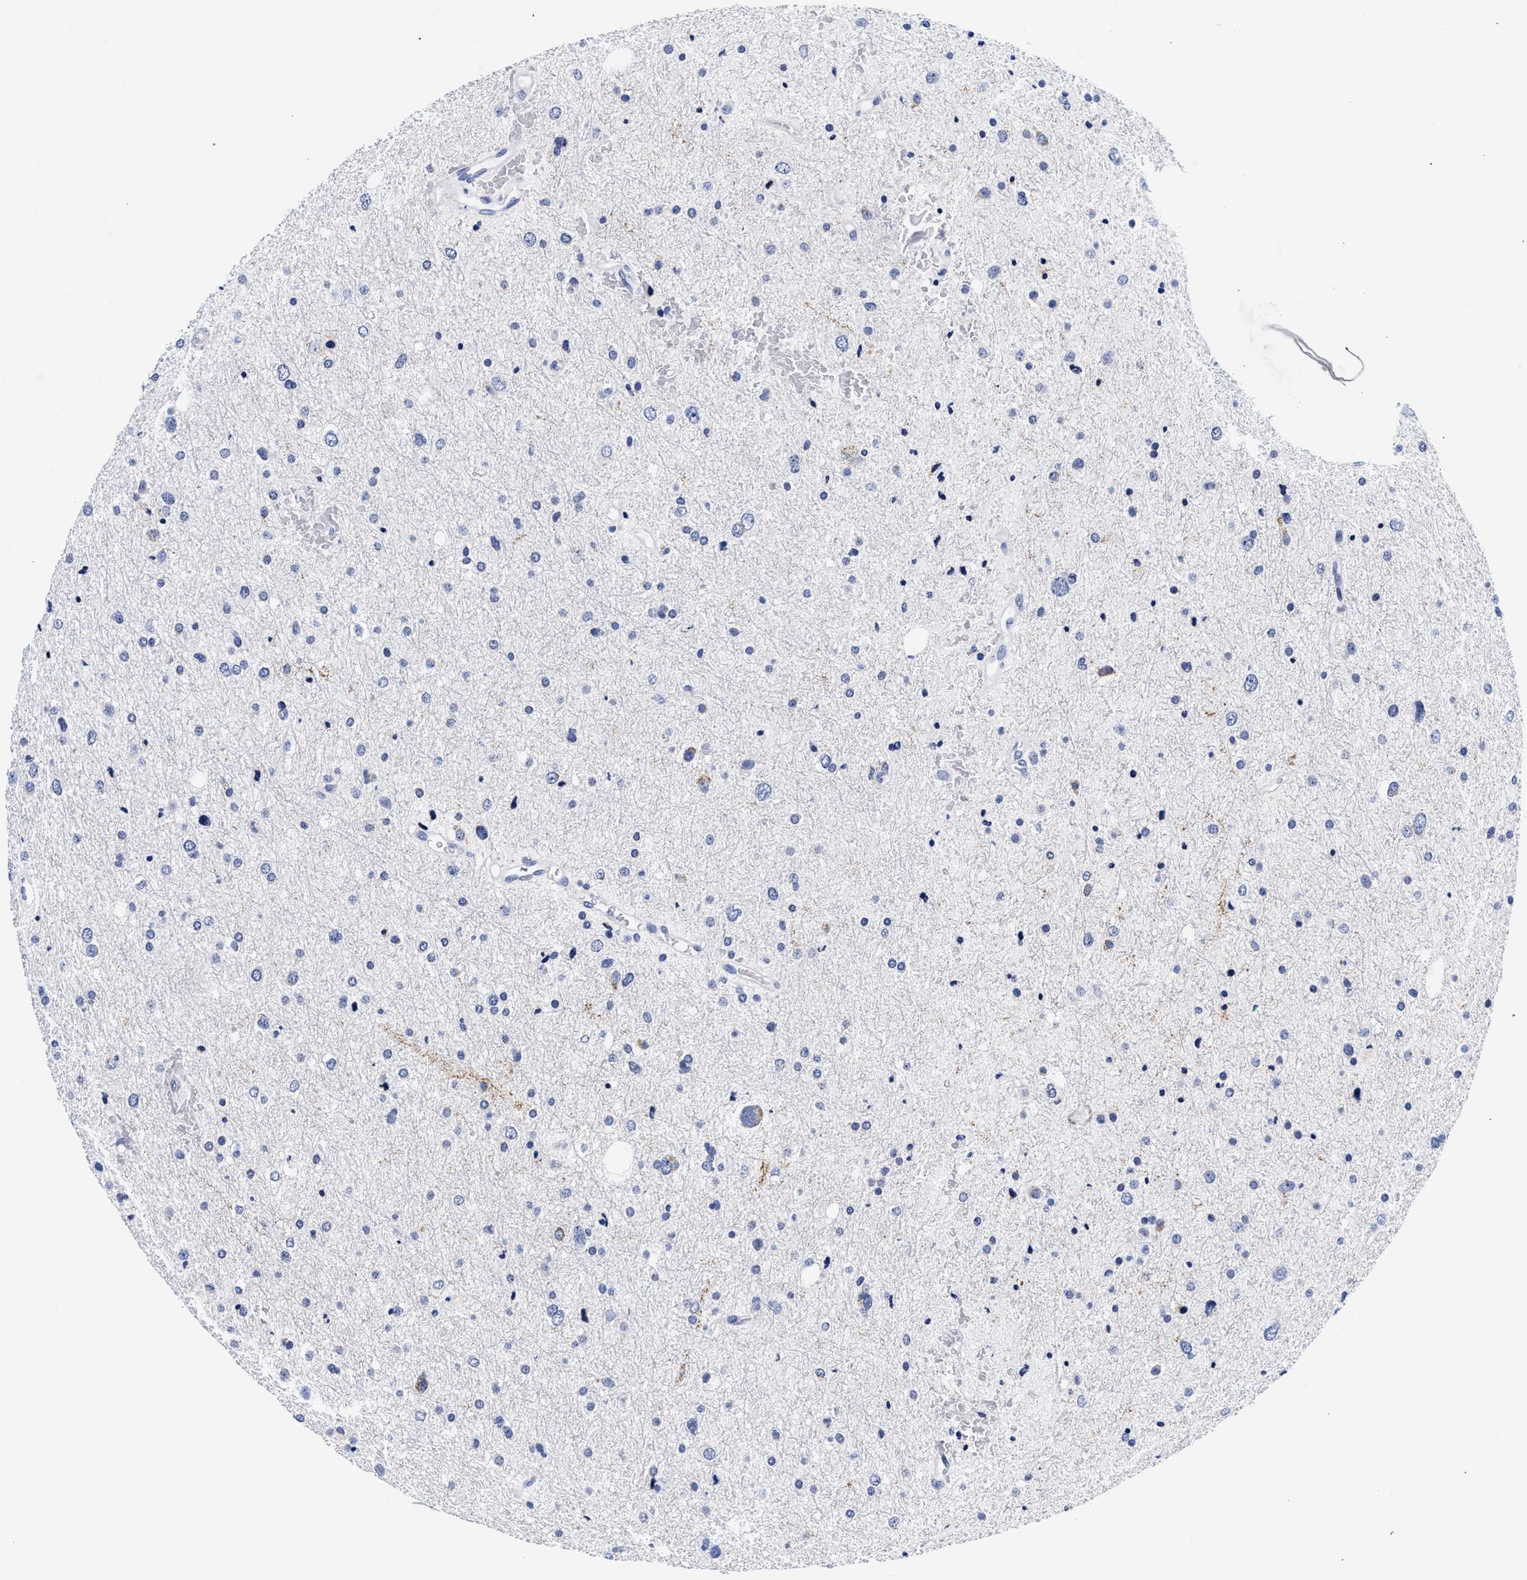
{"staining": {"intensity": "negative", "quantity": "none", "location": "none"}, "tissue": "glioma", "cell_type": "Tumor cells", "image_type": "cancer", "snomed": [{"axis": "morphology", "description": "Glioma, malignant, Low grade"}, {"axis": "topography", "description": "Brain"}], "caption": "Tumor cells are negative for protein expression in human glioma.", "gene": "RAB3B", "patient": {"sex": "female", "age": 37}}